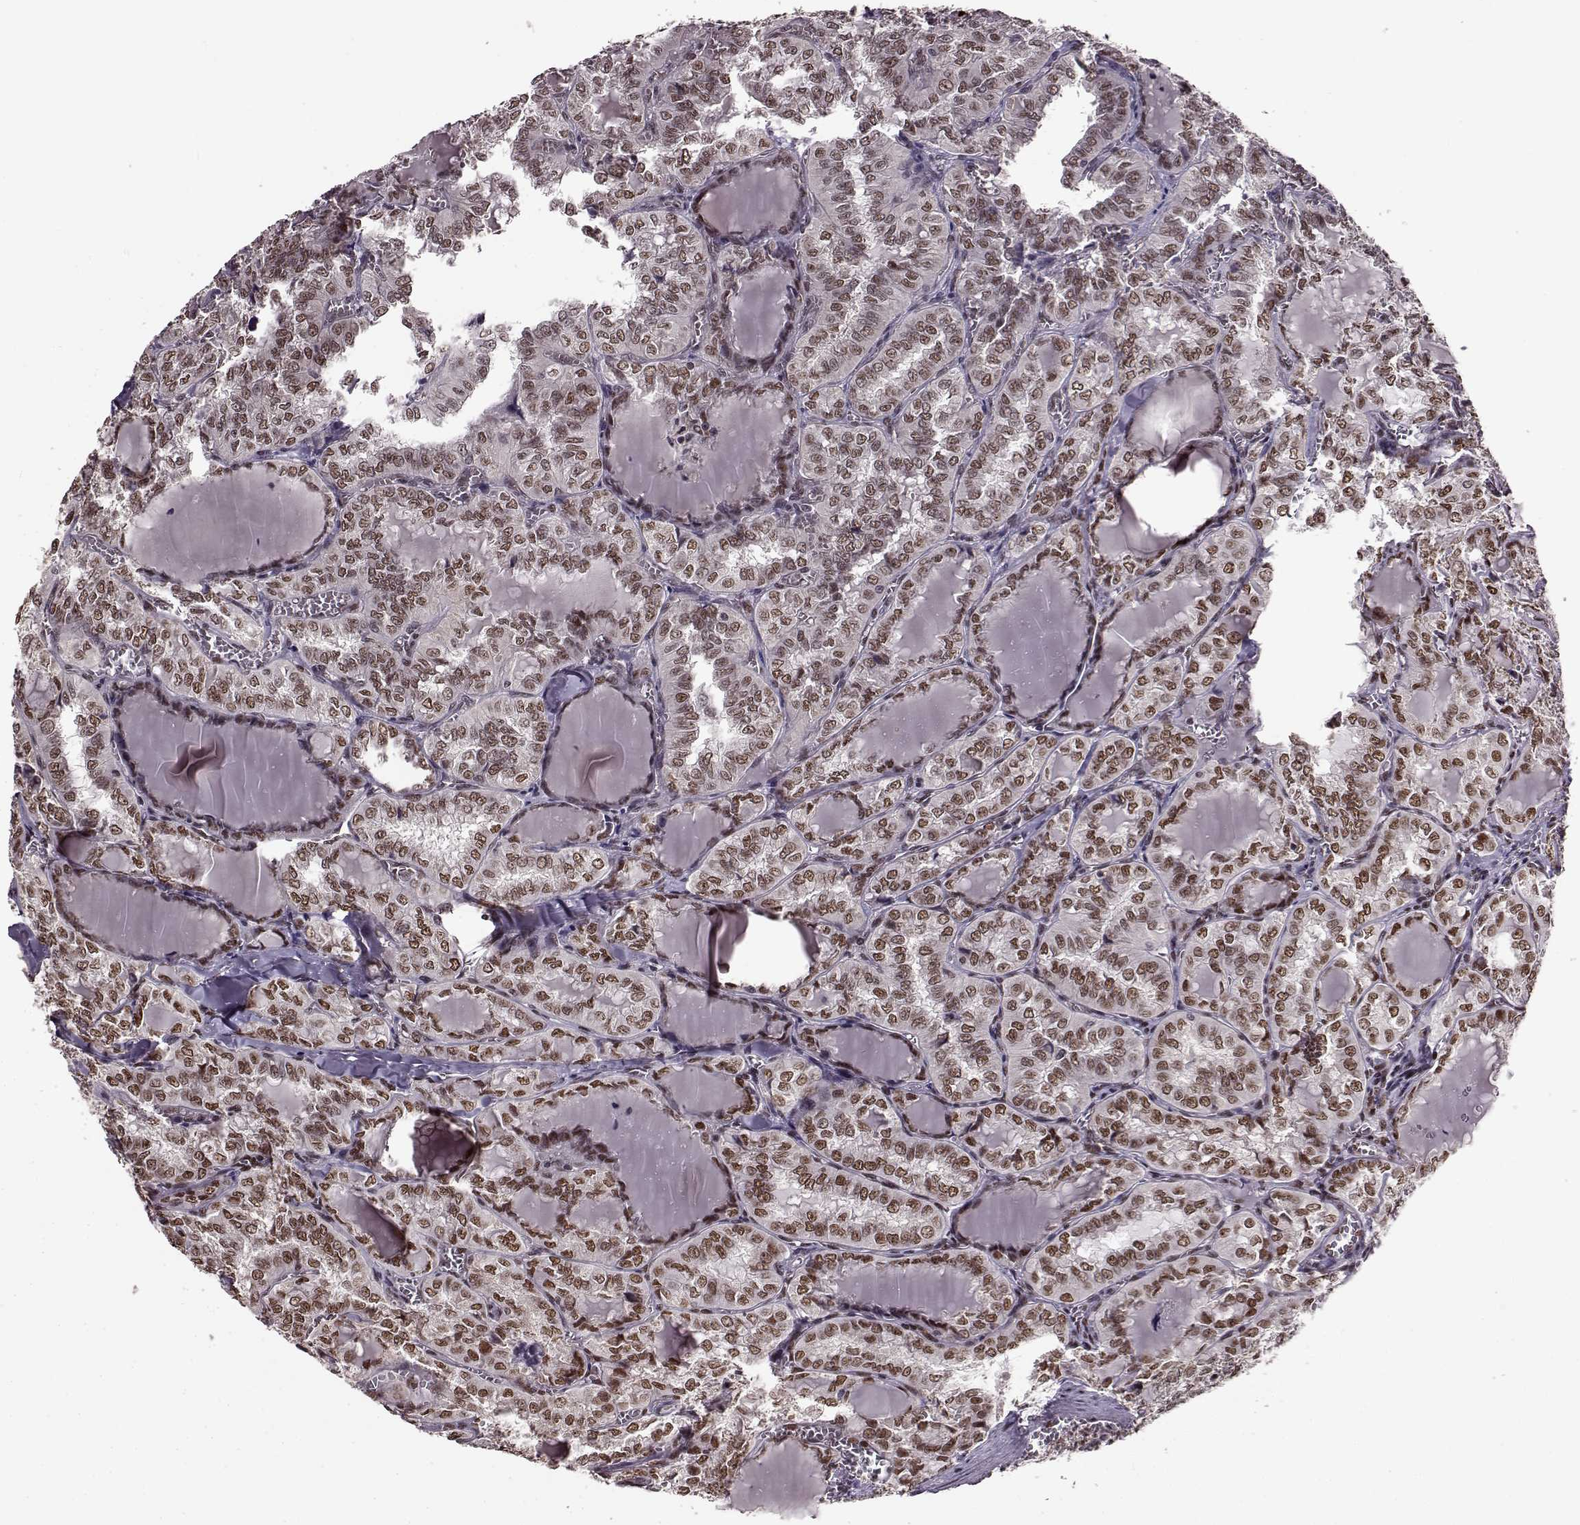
{"staining": {"intensity": "moderate", "quantity": ">75%", "location": "nuclear"}, "tissue": "thyroid cancer", "cell_type": "Tumor cells", "image_type": "cancer", "snomed": [{"axis": "morphology", "description": "Papillary adenocarcinoma, NOS"}, {"axis": "topography", "description": "Thyroid gland"}], "caption": "A micrograph of thyroid cancer (papillary adenocarcinoma) stained for a protein exhibits moderate nuclear brown staining in tumor cells. (DAB (3,3'-diaminobenzidine) IHC, brown staining for protein, blue staining for nuclei).", "gene": "FTO", "patient": {"sex": "female", "age": 41}}